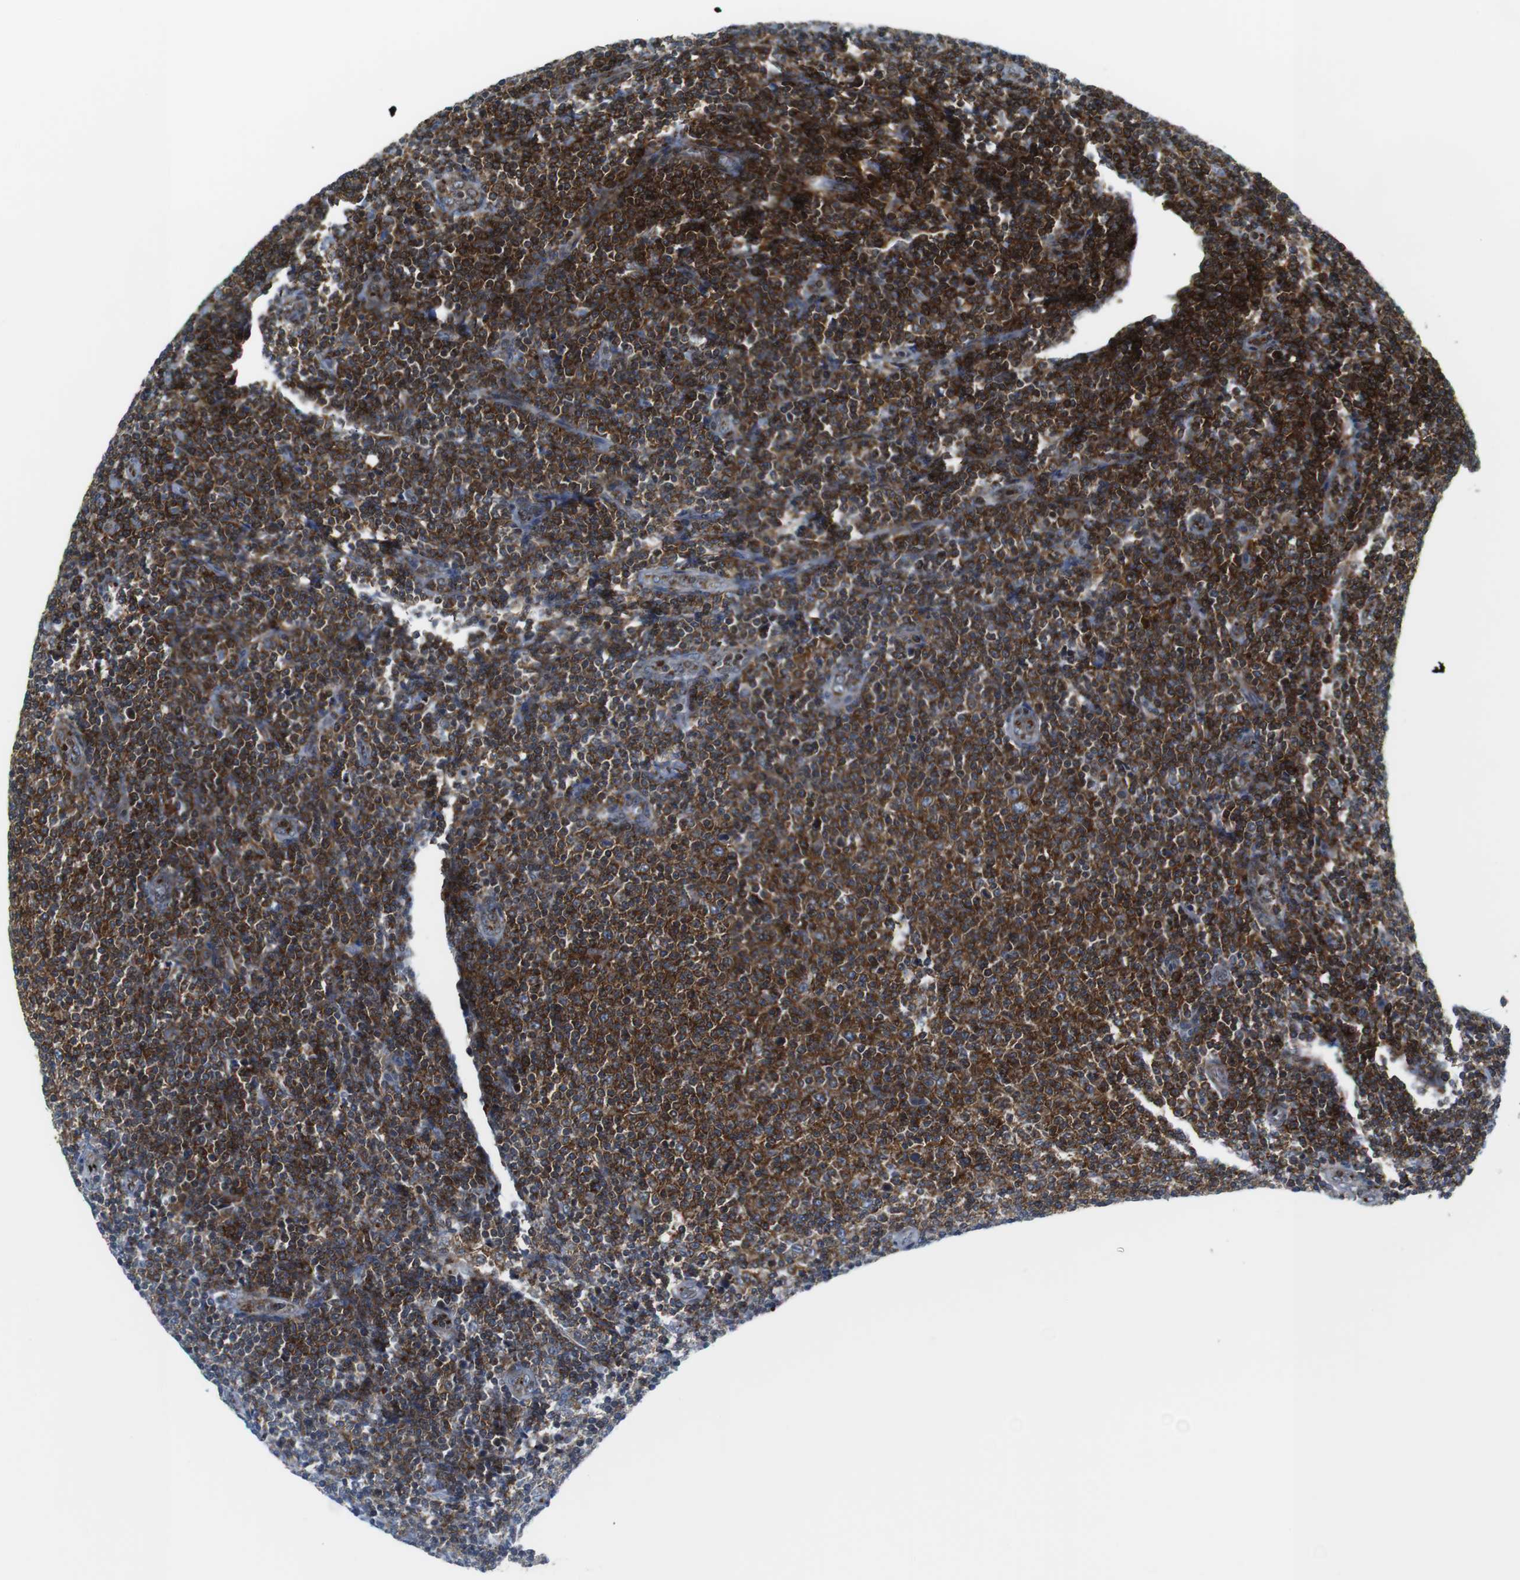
{"staining": {"intensity": "strong", "quantity": "25%-75%", "location": "cytoplasmic/membranous,nuclear"}, "tissue": "lymphoma", "cell_type": "Tumor cells", "image_type": "cancer", "snomed": [{"axis": "morphology", "description": "Malignant lymphoma, non-Hodgkin's type, Low grade"}, {"axis": "topography", "description": "Lymph node"}], "caption": "Protein analysis of low-grade malignant lymphoma, non-Hodgkin's type tissue reveals strong cytoplasmic/membranous and nuclear positivity in about 25%-75% of tumor cells.", "gene": "CUL7", "patient": {"sex": "male", "age": 66}}